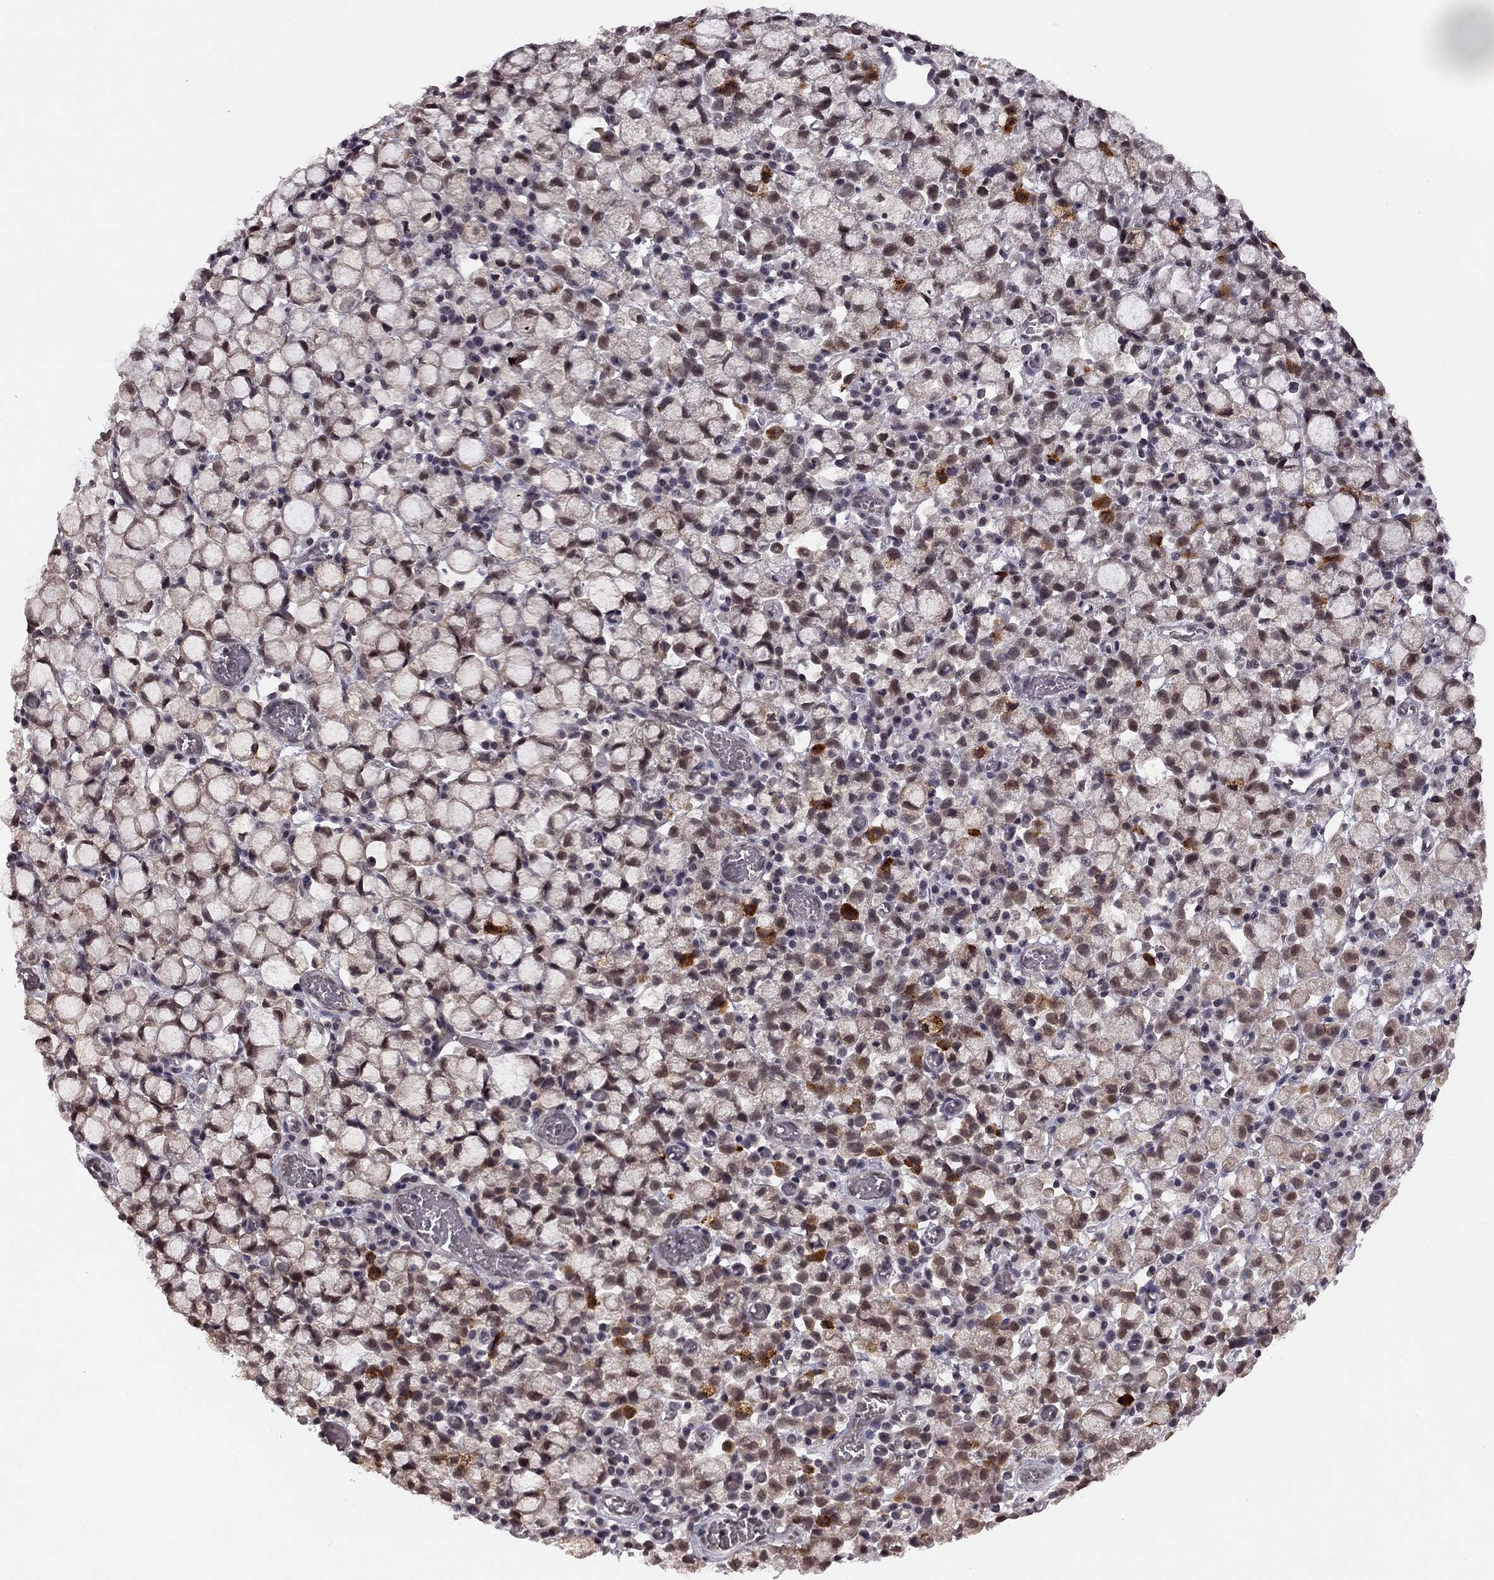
{"staining": {"intensity": "negative", "quantity": "none", "location": "none"}, "tissue": "stomach cancer", "cell_type": "Tumor cells", "image_type": "cancer", "snomed": [{"axis": "morphology", "description": "Adenocarcinoma, NOS"}, {"axis": "topography", "description": "Stomach"}], "caption": "A high-resolution histopathology image shows immunohistochemistry (IHC) staining of stomach cancer (adenocarcinoma), which exhibits no significant staining in tumor cells. Nuclei are stained in blue.", "gene": "HCN4", "patient": {"sex": "male", "age": 58}}